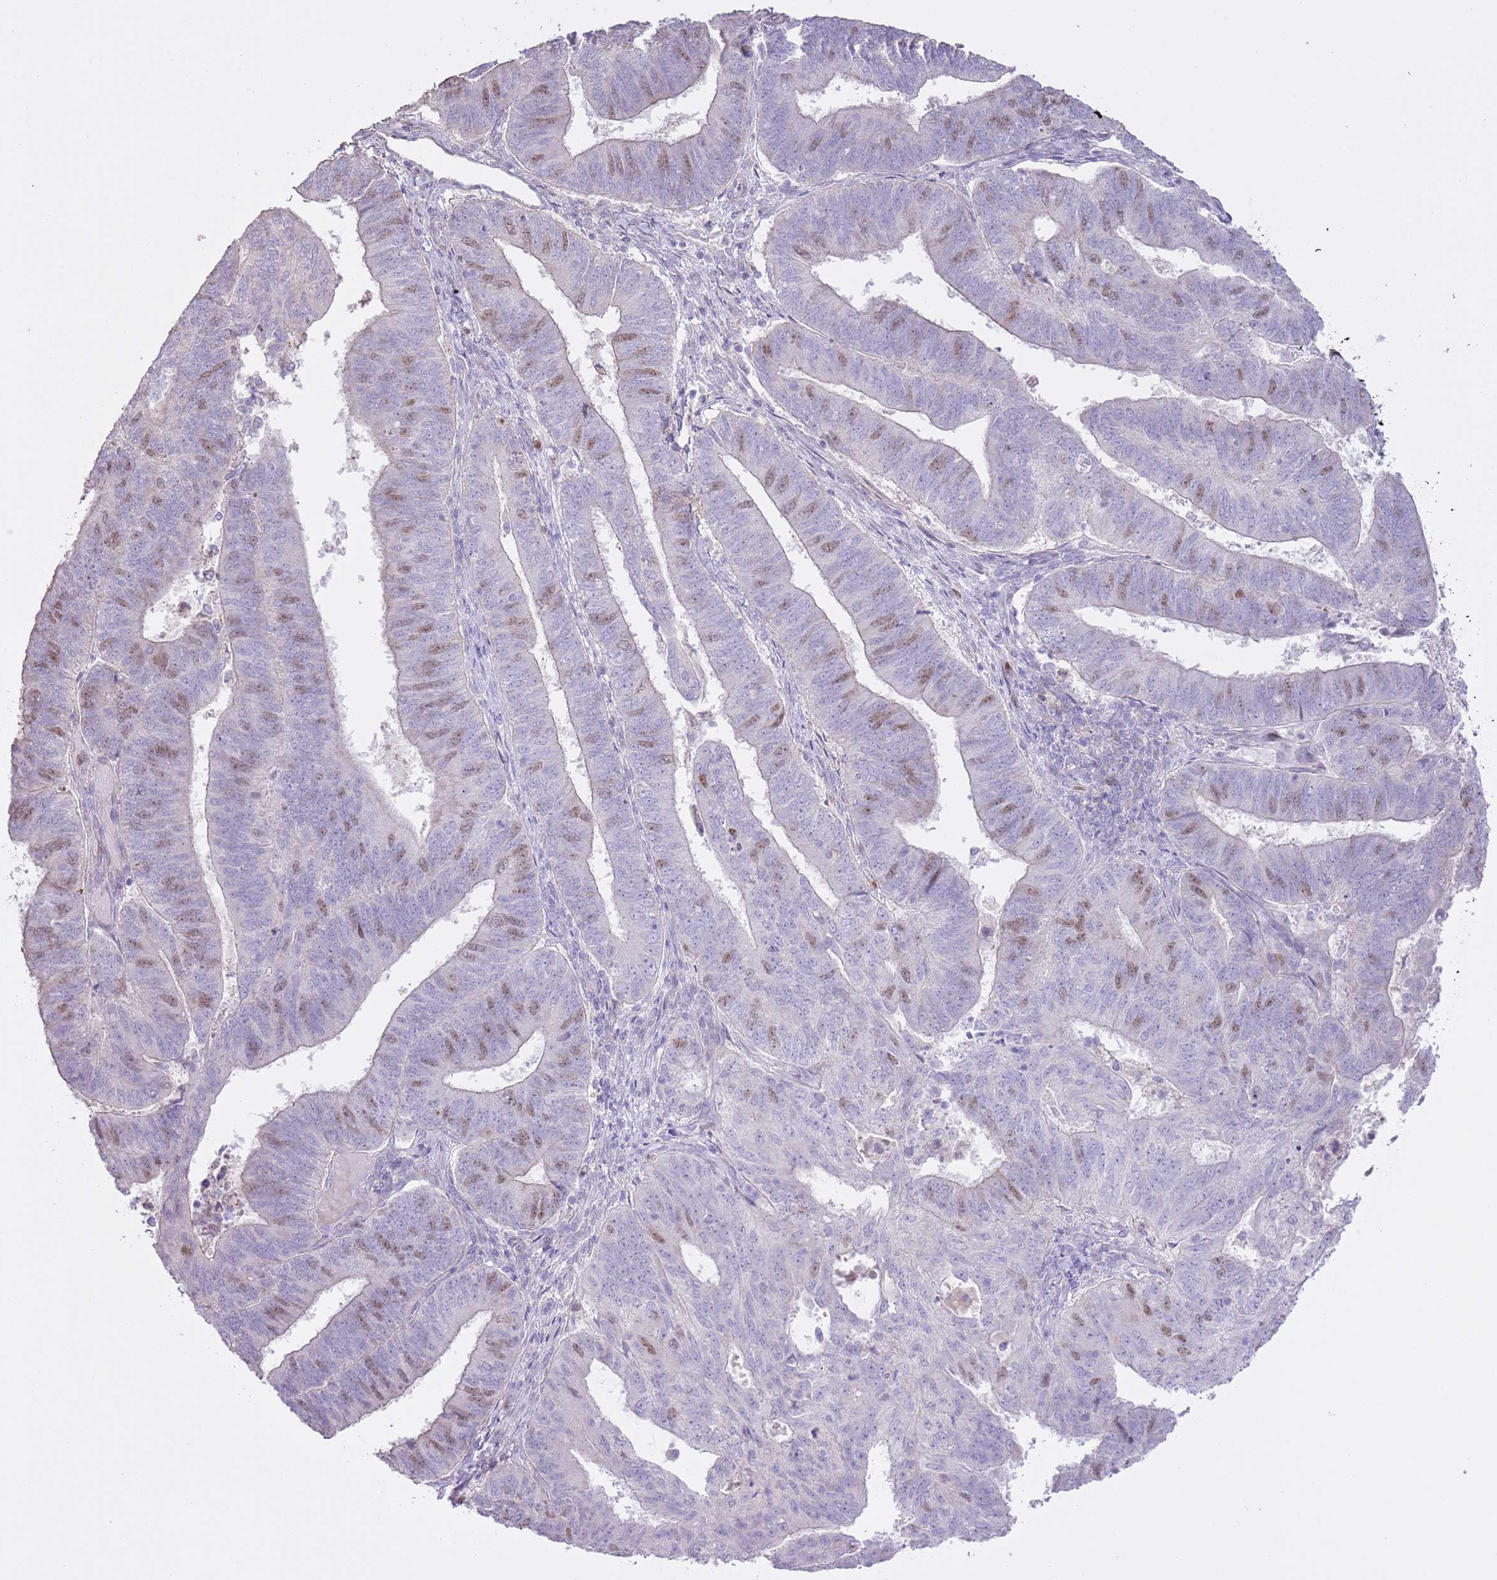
{"staining": {"intensity": "weak", "quantity": "25%-75%", "location": "nuclear"}, "tissue": "endometrial cancer", "cell_type": "Tumor cells", "image_type": "cancer", "snomed": [{"axis": "morphology", "description": "Adenocarcinoma, NOS"}, {"axis": "topography", "description": "Endometrium"}], "caption": "Protein staining displays weak nuclear positivity in about 25%-75% of tumor cells in endometrial adenocarcinoma.", "gene": "GMNN", "patient": {"sex": "female", "age": 70}}